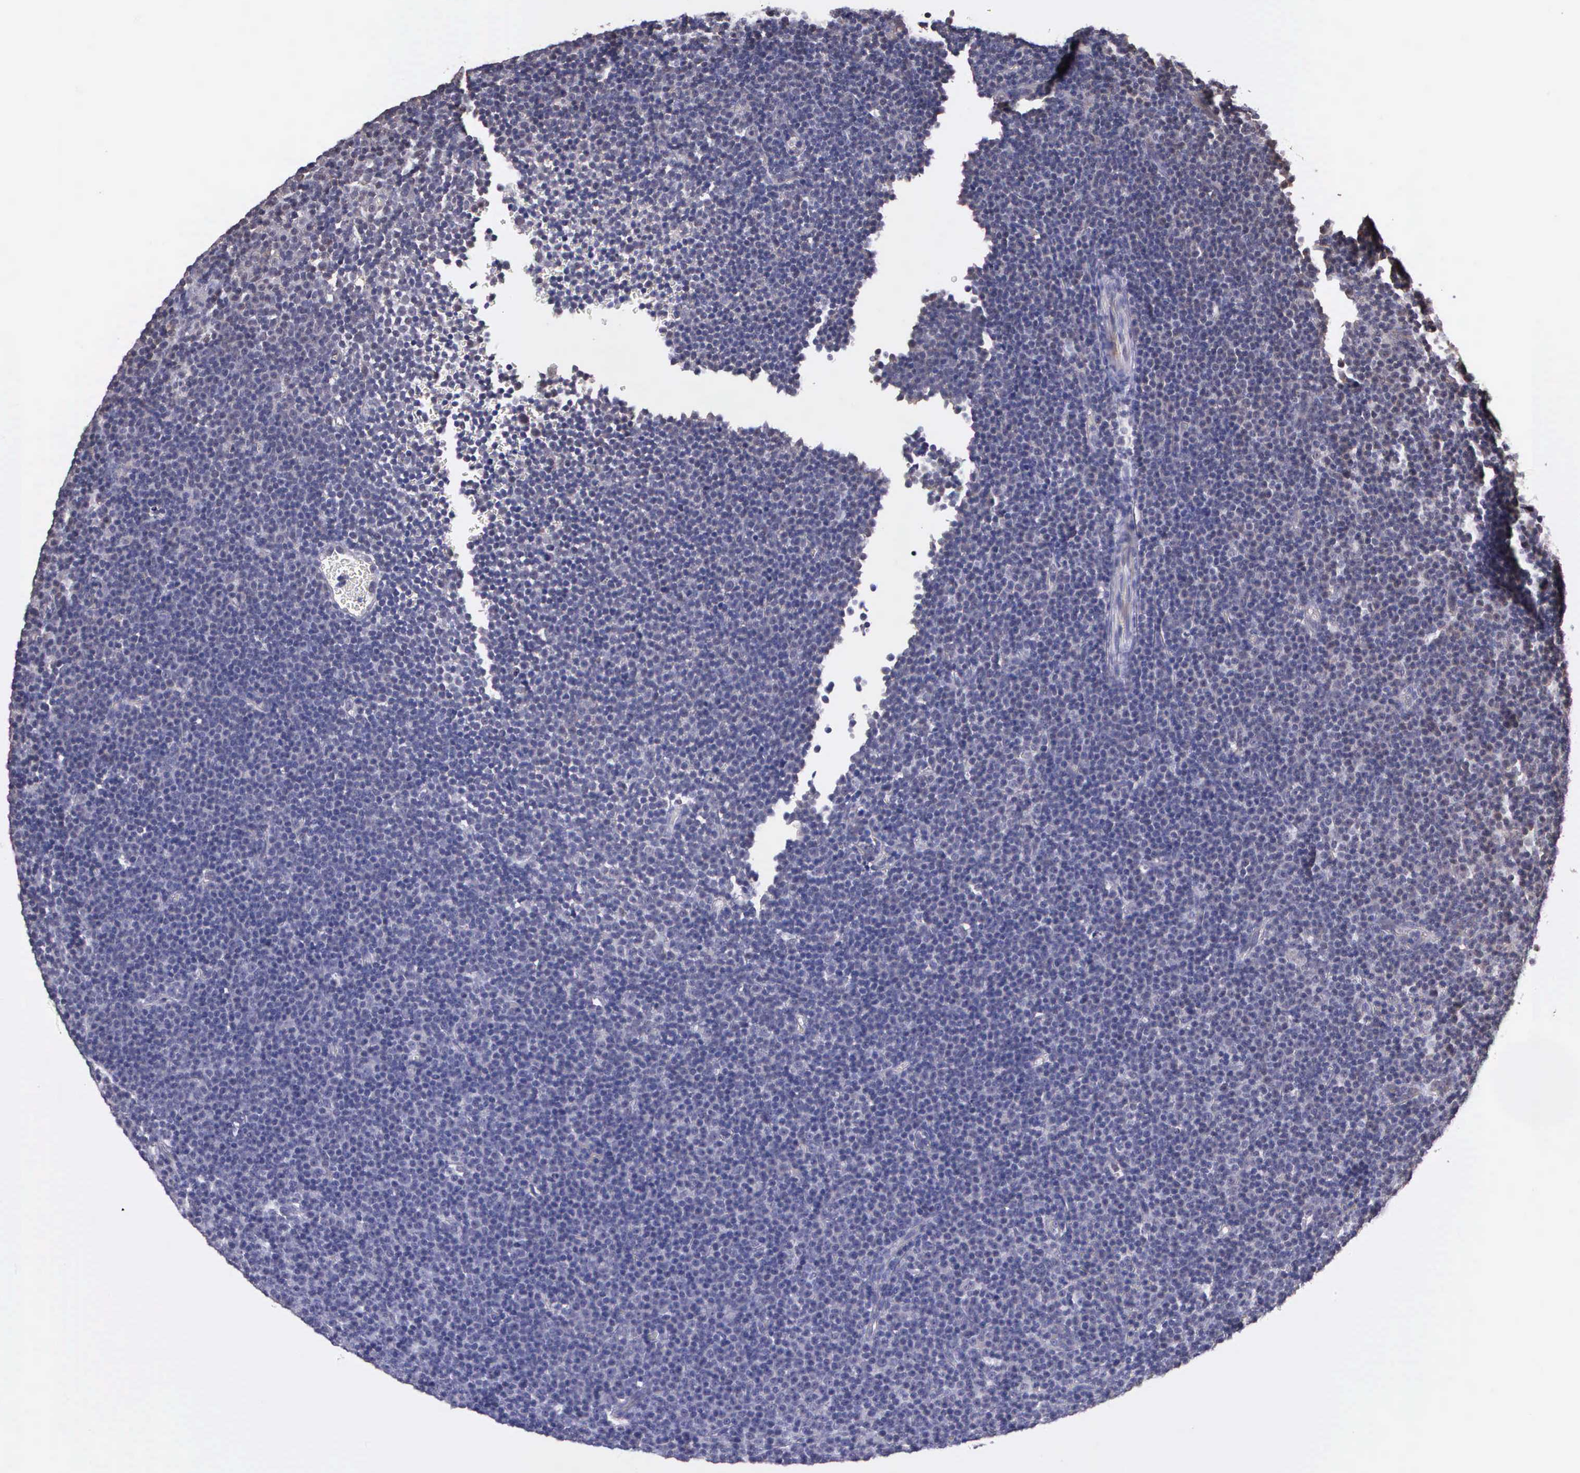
{"staining": {"intensity": "negative", "quantity": "none", "location": "none"}, "tissue": "lymphoma", "cell_type": "Tumor cells", "image_type": "cancer", "snomed": [{"axis": "morphology", "description": "Malignant lymphoma, non-Hodgkin's type, Low grade"}, {"axis": "topography", "description": "Lymph node"}], "caption": "There is no significant staining in tumor cells of malignant lymphoma, non-Hodgkin's type (low-grade). Nuclei are stained in blue.", "gene": "PSMC1", "patient": {"sex": "male", "age": 57}}